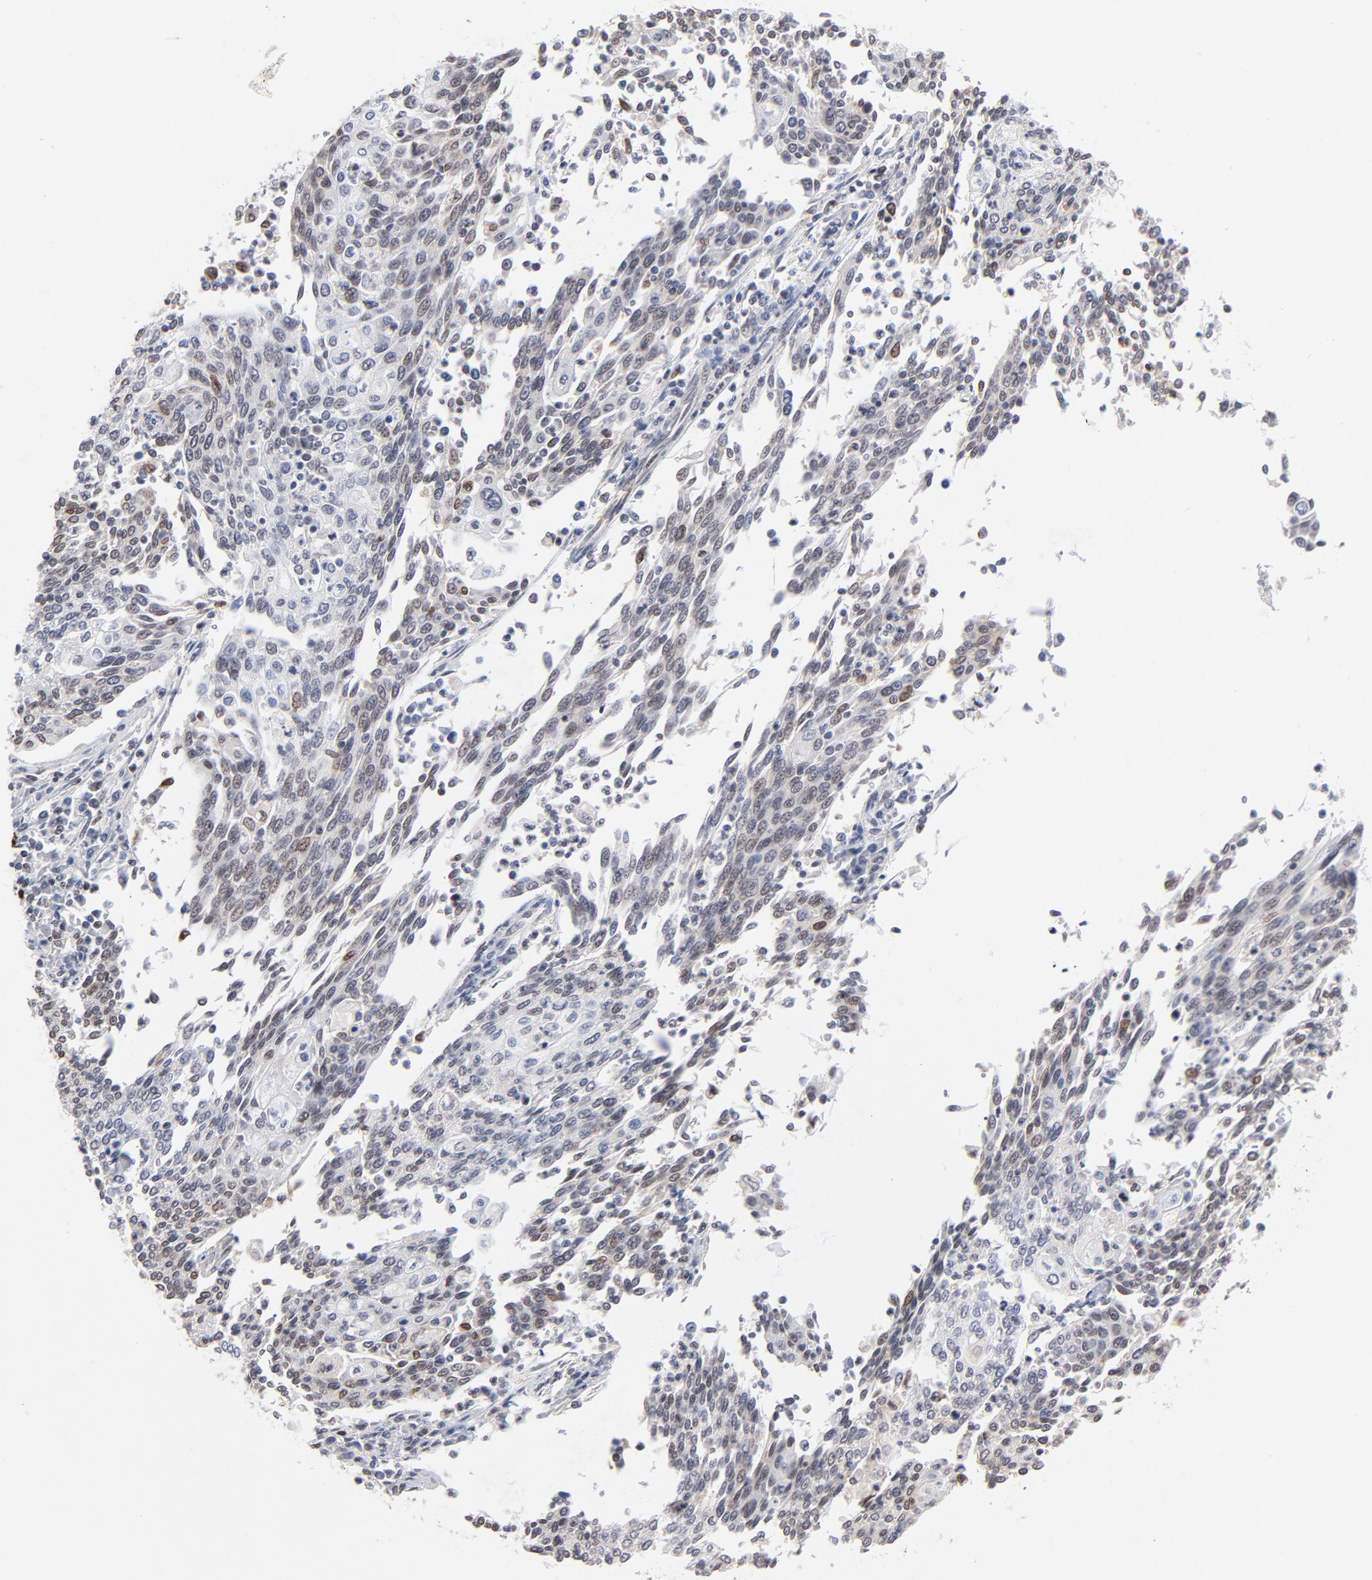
{"staining": {"intensity": "weak", "quantity": "25%-75%", "location": "nuclear"}, "tissue": "cervical cancer", "cell_type": "Tumor cells", "image_type": "cancer", "snomed": [{"axis": "morphology", "description": "Squamous cell carcinoma, NOS"}, {"axis": "topography", "description": "Cervix"}], "caption": "Cervical squamous cell carcinoma was stained to show a protein in brown. There is low levels of weak nuclear staining in about 25%-75% of tumor cells.", "gene": "MAX", "patient": {"sex": "female", "age": 40}}